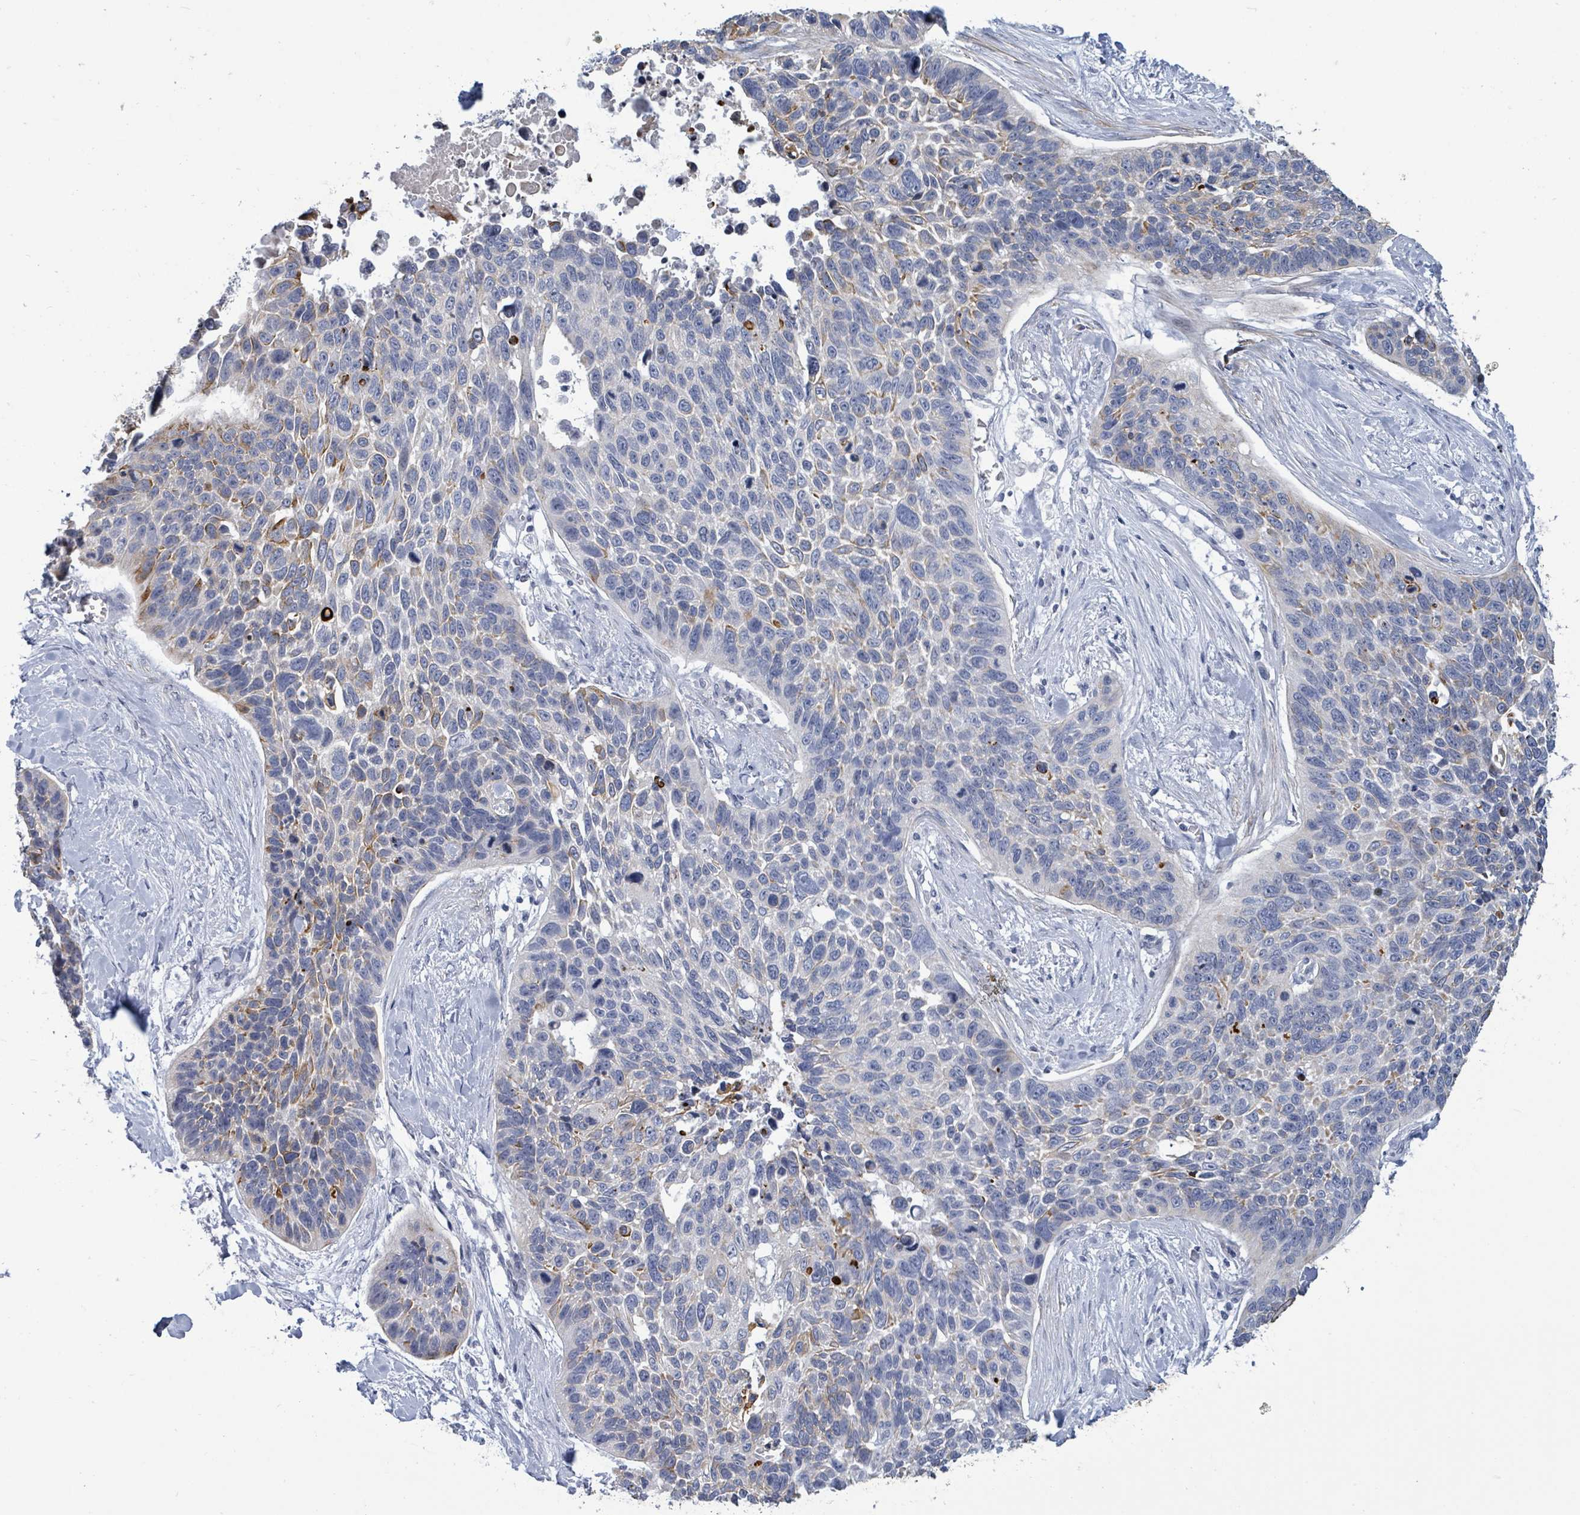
{"staining": {"intensity": "moderate", "quantity": "<25%", "location": "cytoplasmic/membranous"}, "tissue": "lung cancer", "cell_type": "Tumor cells", "image_type": "cancer", "snomed": [{"axis": "morphology", "description": "Squamous cell carcinoma, NOS"}, {"axis": "topography", "description": "Lung"}], "caption": "Immunohistochemistry (IHC) of lung cancer displays low levels of moderate cytoplasmic/membranous positivity in approximately <25% of tumor cells.", "gene": "NTN3", "patient": {"sex": "male", "age": 62}}